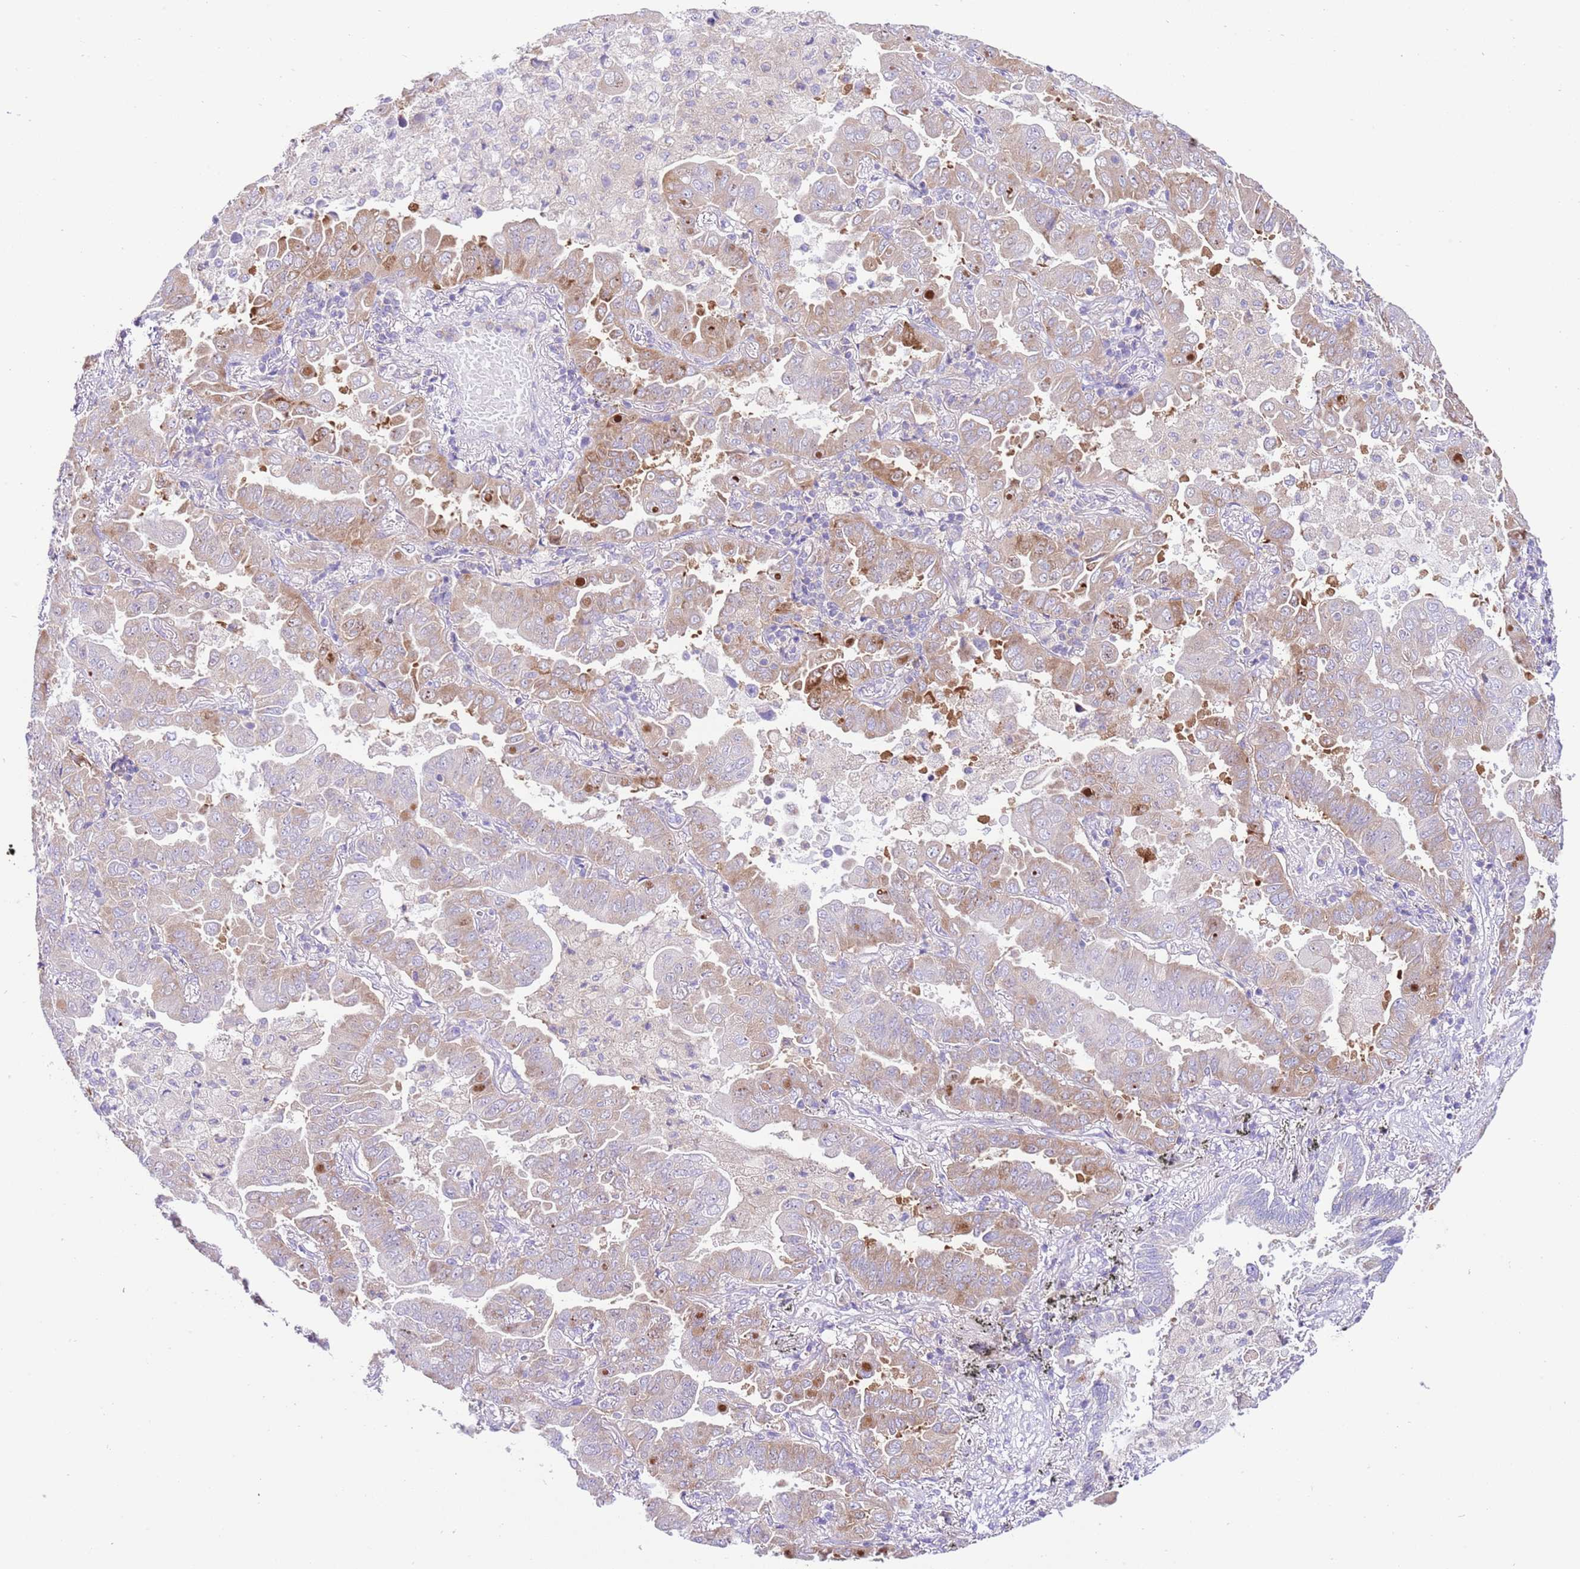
{"staining": {"intensity": "moderate", "quantity": "<25%", "location": "cytoplasmic/membranous"}, "tissue": "lung cancer", "cell_type": "Tumor cells", "image_type": "cancer", "snomed": [{"axis": "morphology", "description": "Adenocarcinoma, NOS"}, {"axis": "topography", "description": "Lung"}], "caption": "IHC histopathology image of neoplastic tissue: human adenocarcinoma (lung) stained using IHC demonstrates low levels of moderate protein expression localized specifically in the cytoplasmic/membranous of tumor cells, appearing as a cytoplasmic/membranous brown color.", "gene": "RPS10", "patient": {"sex": "male", "age": 64}}